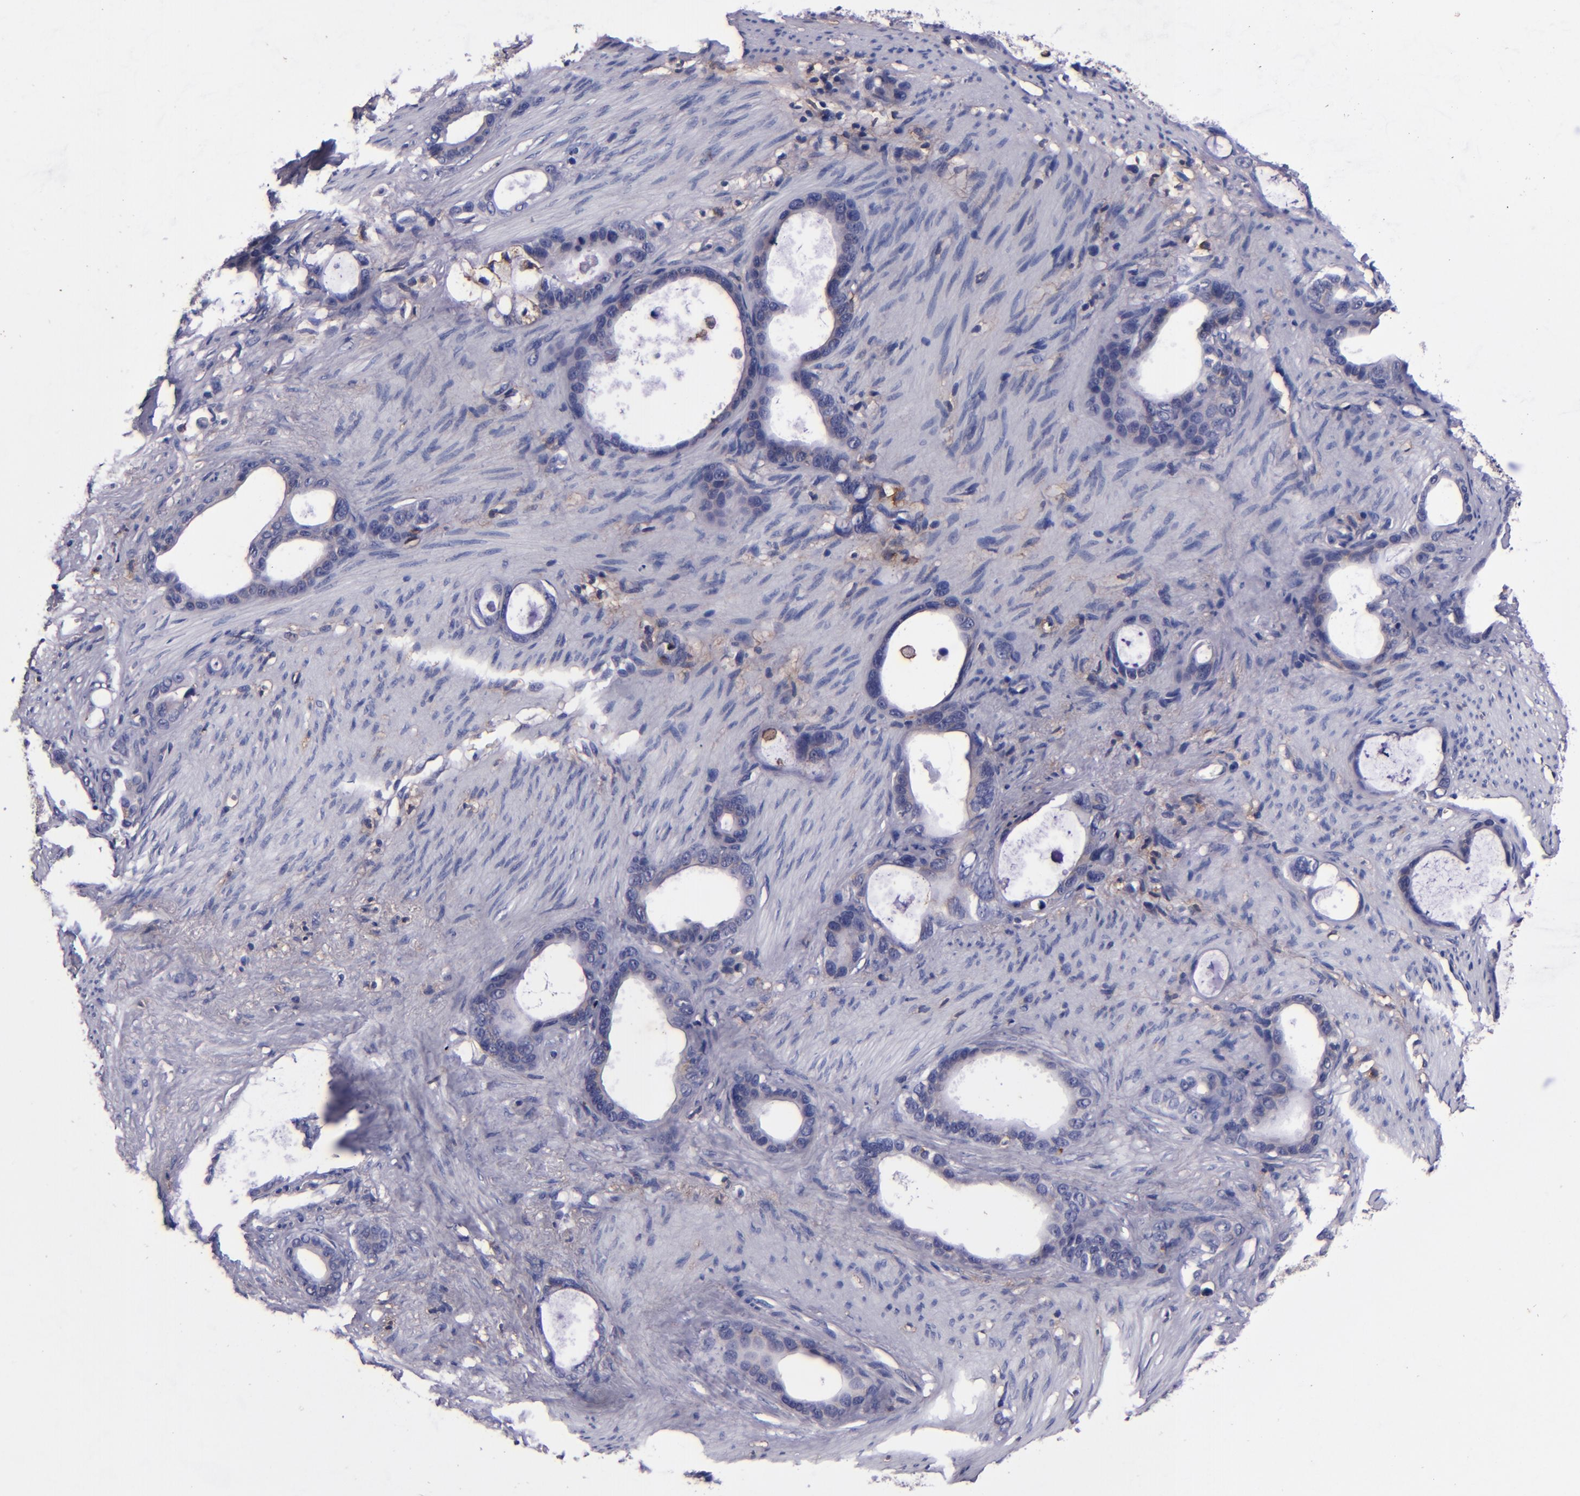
{"staining": {"intensity": "negative", "quantity": "none", "location": "none"}, "tissue": "stomach cancer", "cell_type": "Tumor cells", "image_type": "cancer", "snomed": [{"axis": "morphology", "description": "Adenocarcinoma, NOS"}, {"axis": "topography", "description": "Stomach"}], "caption": "IHC photomicrograph of human adenocarcinoma (stomach) stained for a protein (brown), which exhibits no expression in tumor cells.", "gene": "SIRPA", "patient": {"sex": "female", "age": 75}}